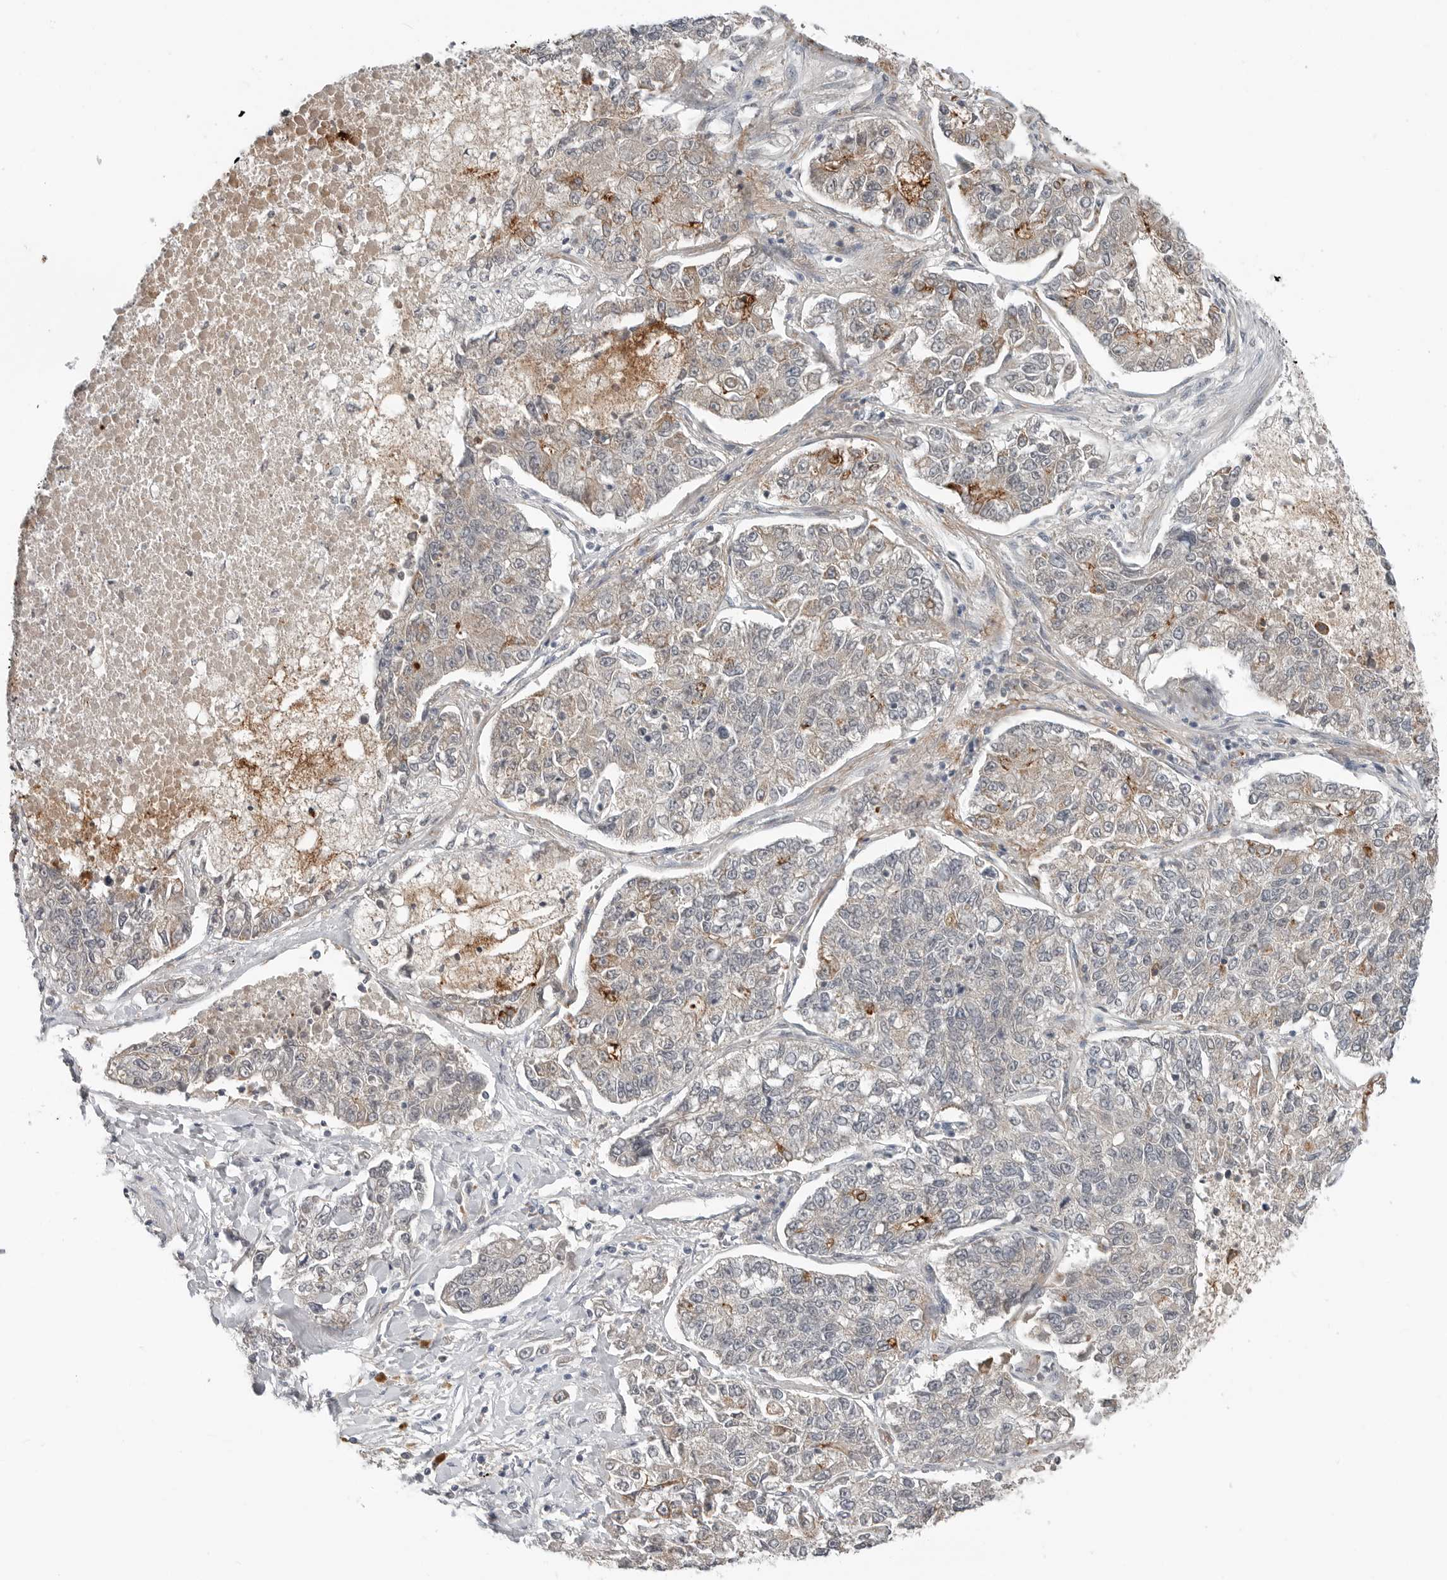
{"staining": {"intensity": "moderate", "quantity": "<25%", "location": "cytoplasmic/membranous"}, "tissue": "lung cancer", "cell_type": "Tumor cells", "image_type": "cancer", "snomed": [{"axis": "morphology", "description": "Adenocarcinoma, NOS"}, {"axis": "topography", "description": "Lung"}], "caption": "This micrograph reveals IHC staining of adenocarcinoma (lung), with low moderate cytoplasmic/membranous expression in about <25% of tumor cells.", "gene": "FCRLB", "patient": {"sex": "male", "age": 49}}